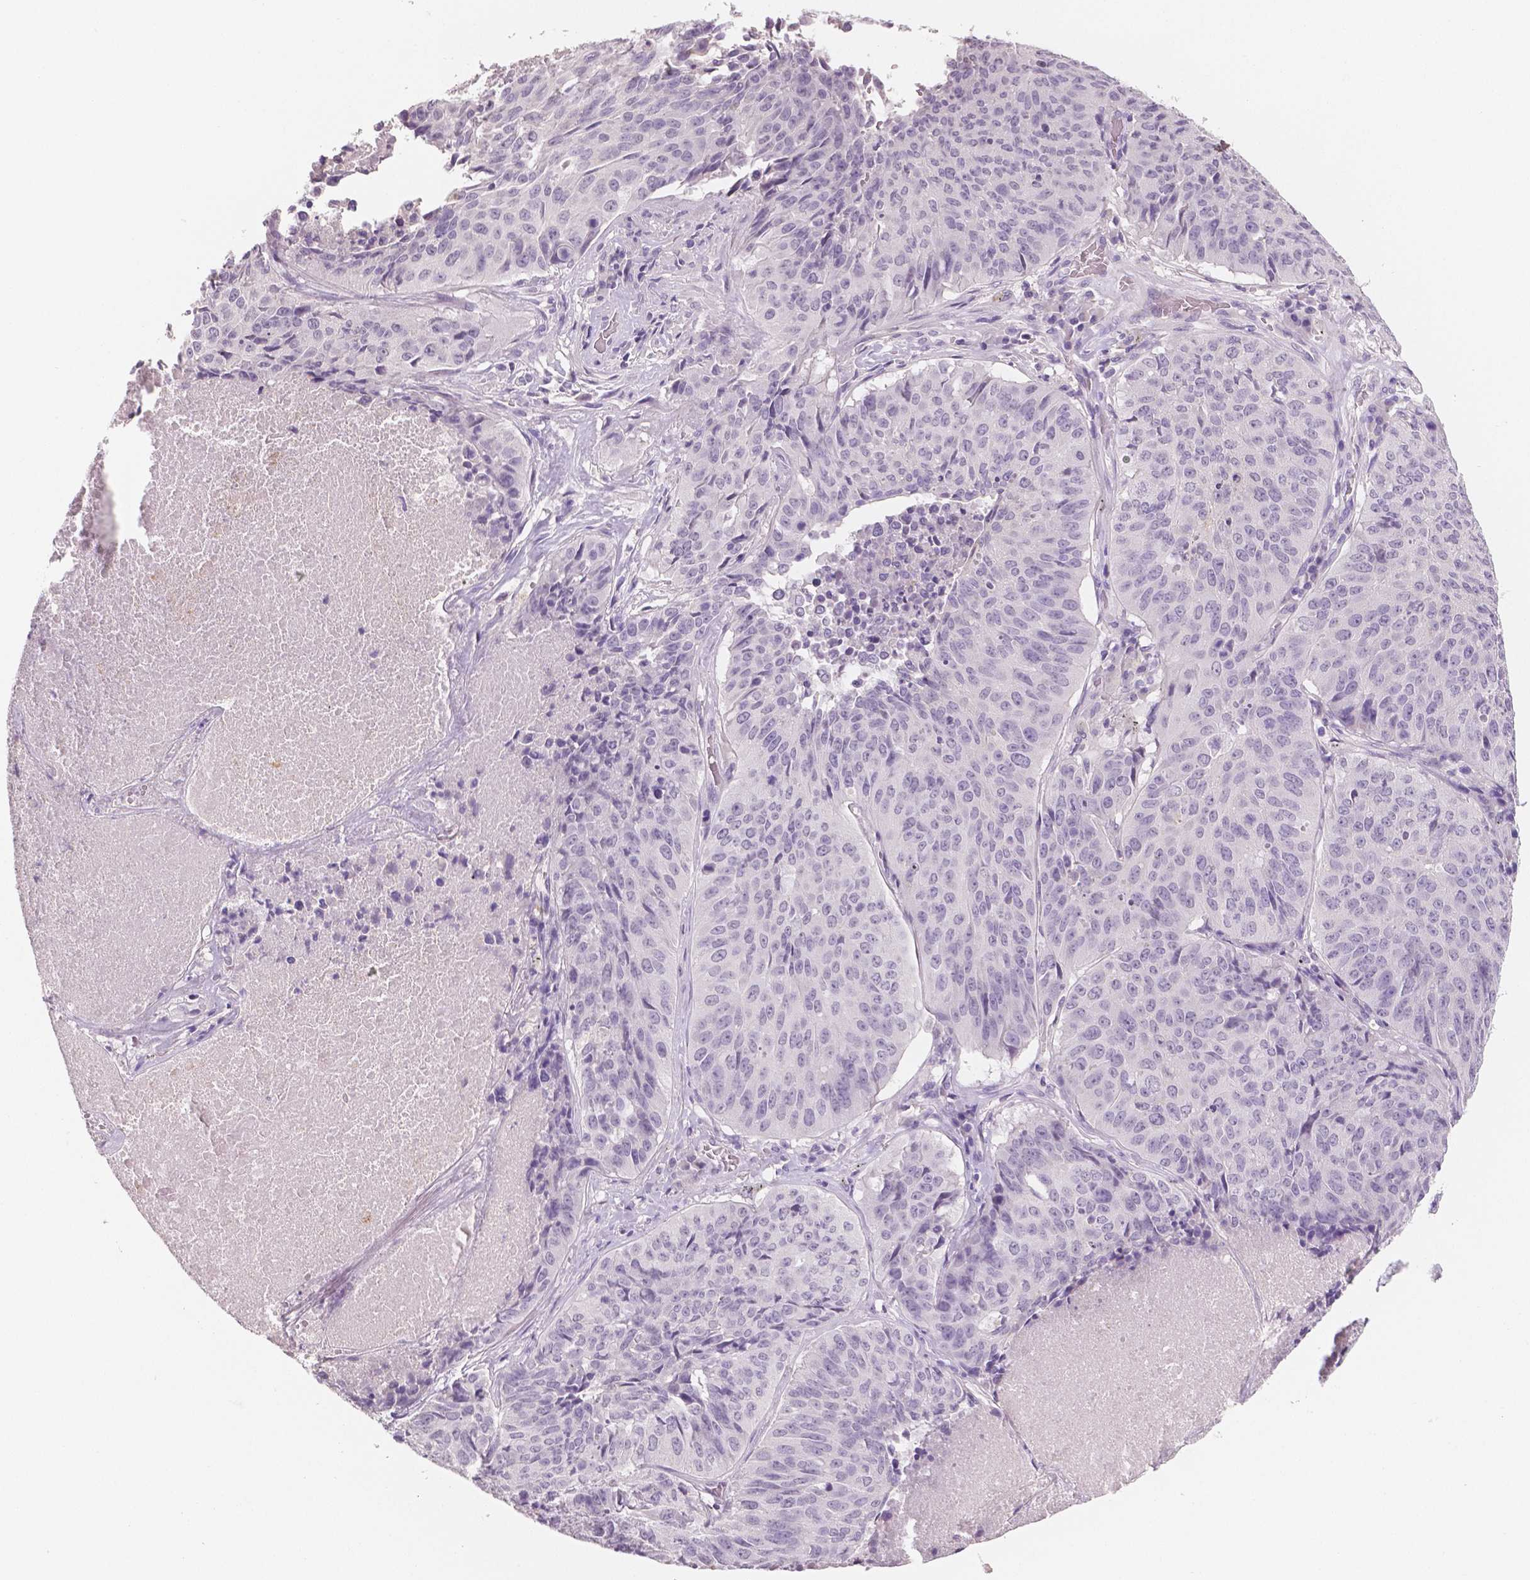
{"staining": {"intensity": "negative", "quantity": "none", "location": "none"}, "tissue": "lung cancer", "cell_type": "Tumor cells", "image_type": "cancer", "snomed": [{"axis": "morphology", "description": "Normal tissue, NOS"}, {"axis": "morphology", "description": "Squamous cell carcinoma, NOS"}, {"axis": "topography", "description": "Bronchus"}, {"axis": "topography", "description": "Lung"}], "caption": "DAB immunohistochemical staining of squamous cell carcinoma (lung) displays no significant expression in tumor cells.", "gene": "TSPAN7", "patient": {"sex": "male", "age": 64}}